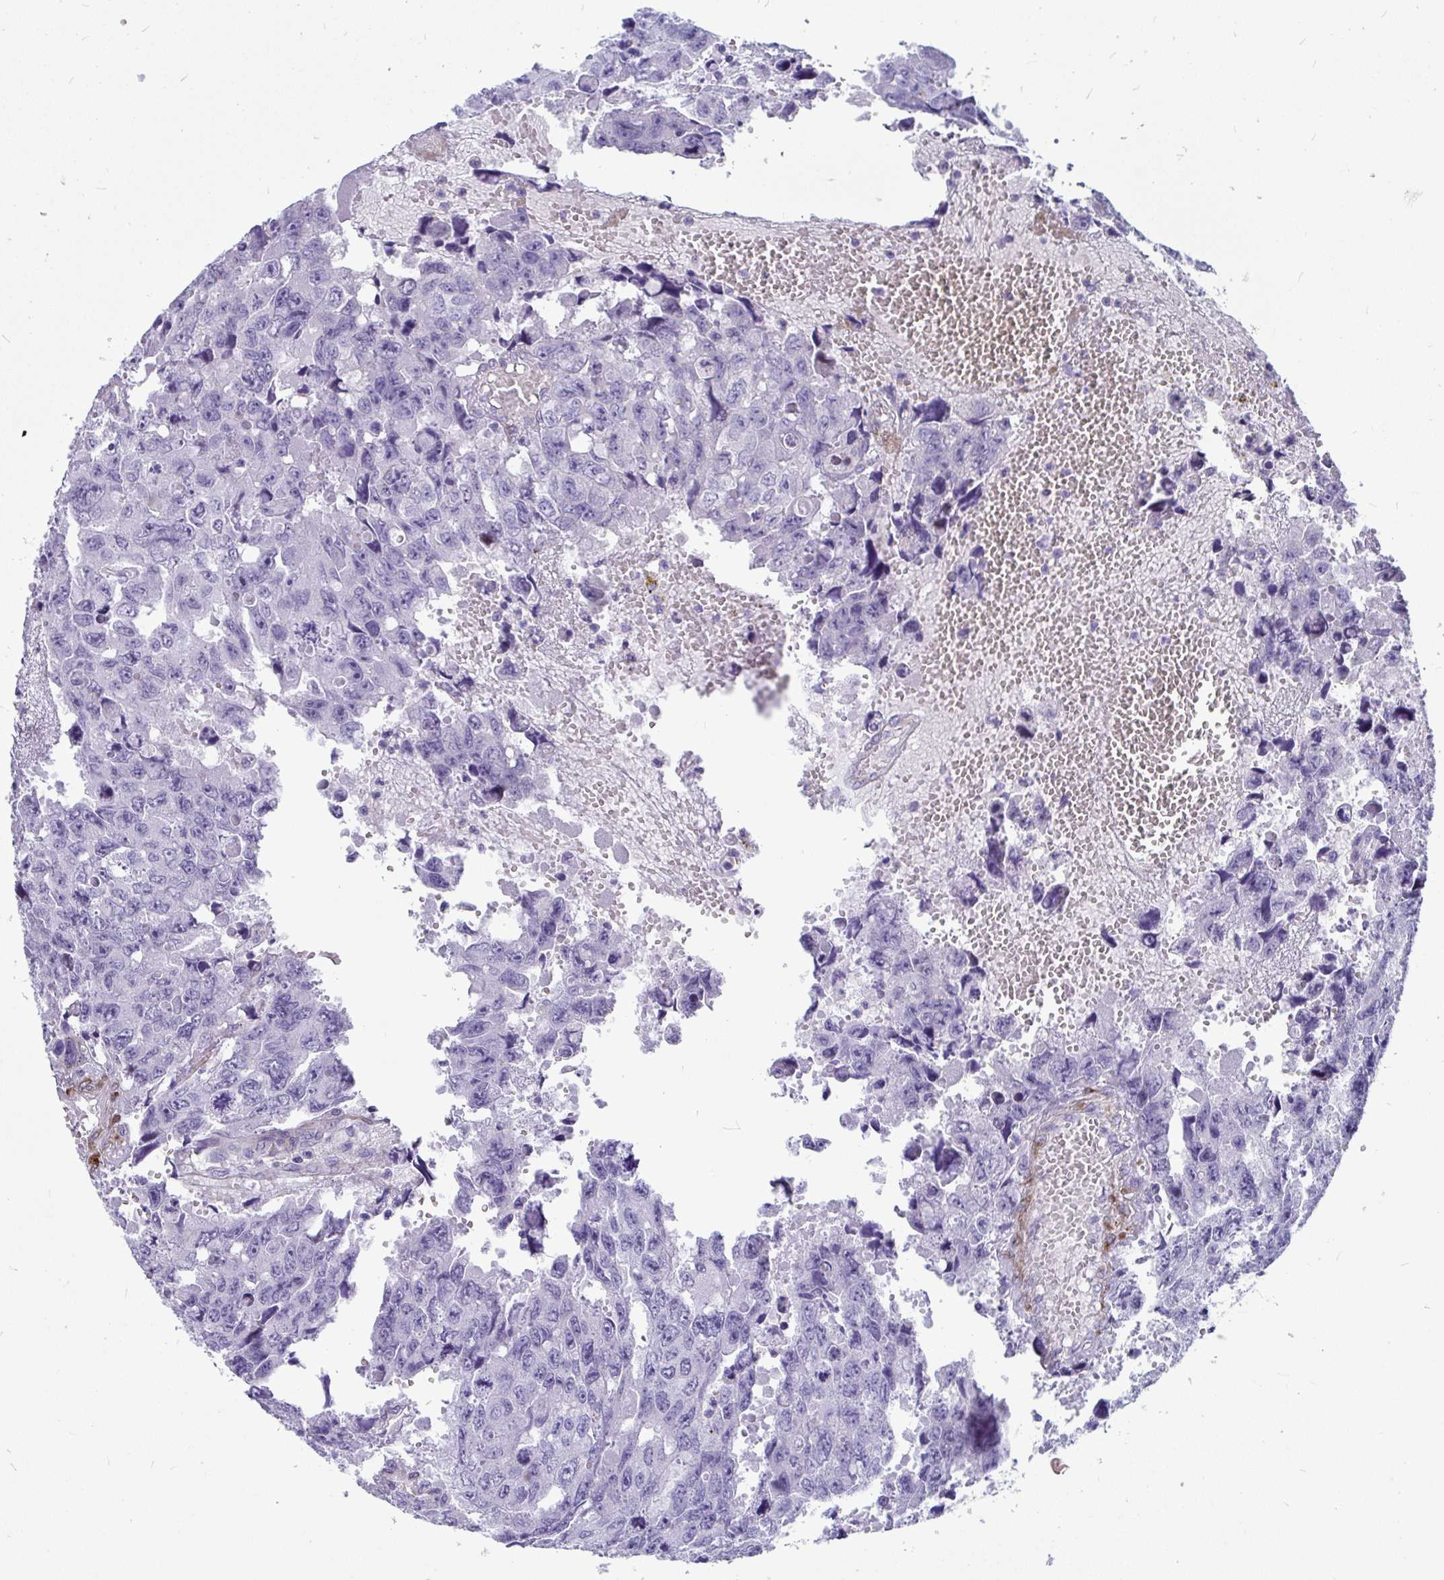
{"staining": {"intensity": "negative", "quantity": "none", "location": "none"}, "tissue": "testis cancer", "cell_type": "Tumor cells", "image_type": "cancer", "snomed": [{"axis": "morphology", "description": "Seminoma, NOS"}, {"axis": "topography", "description": "Testis"}], "caption": "Tumor cells are negative for brown protein staining in testis seminoma.", "gene": "GRXCR2", "patient": {"sex": "male", "age": 26}}